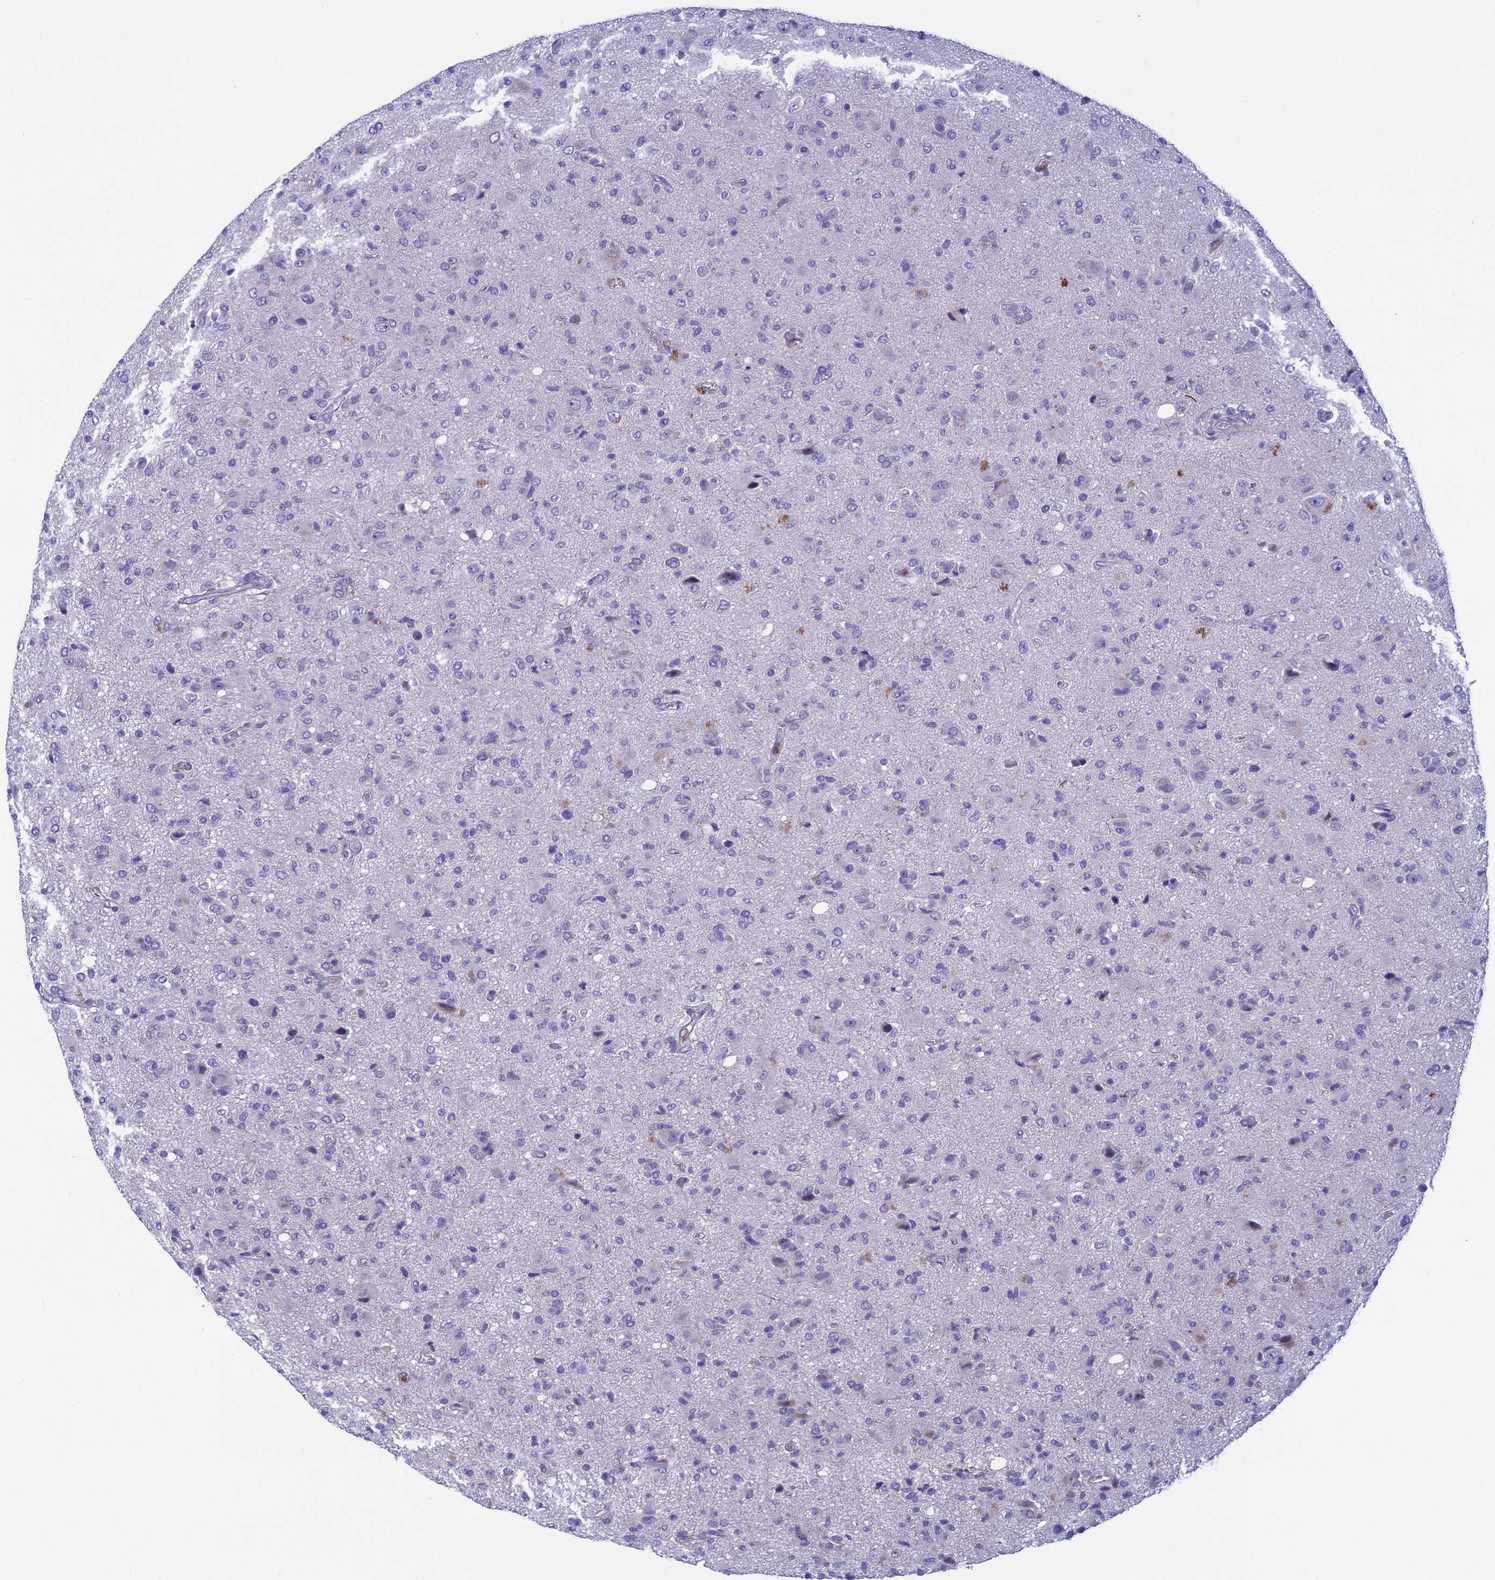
{"staining": {"intensity": "negative", "quantity": "none", "location": "none"}, "tissue": "glioma", "cell_type": "Tumor cells", "image_type": "cancer", "snomed": [{"axis": "morphology", "description": "Glioma, malignant, High grade"}, {"axis": "topography", "description": "Brain"}], "caption": "The IHC photomicrograph has no significant positivity in tumor cells of glioma tissue.", "gene": "LOXL1", "patient": {"sex": "female", "age": 57}}